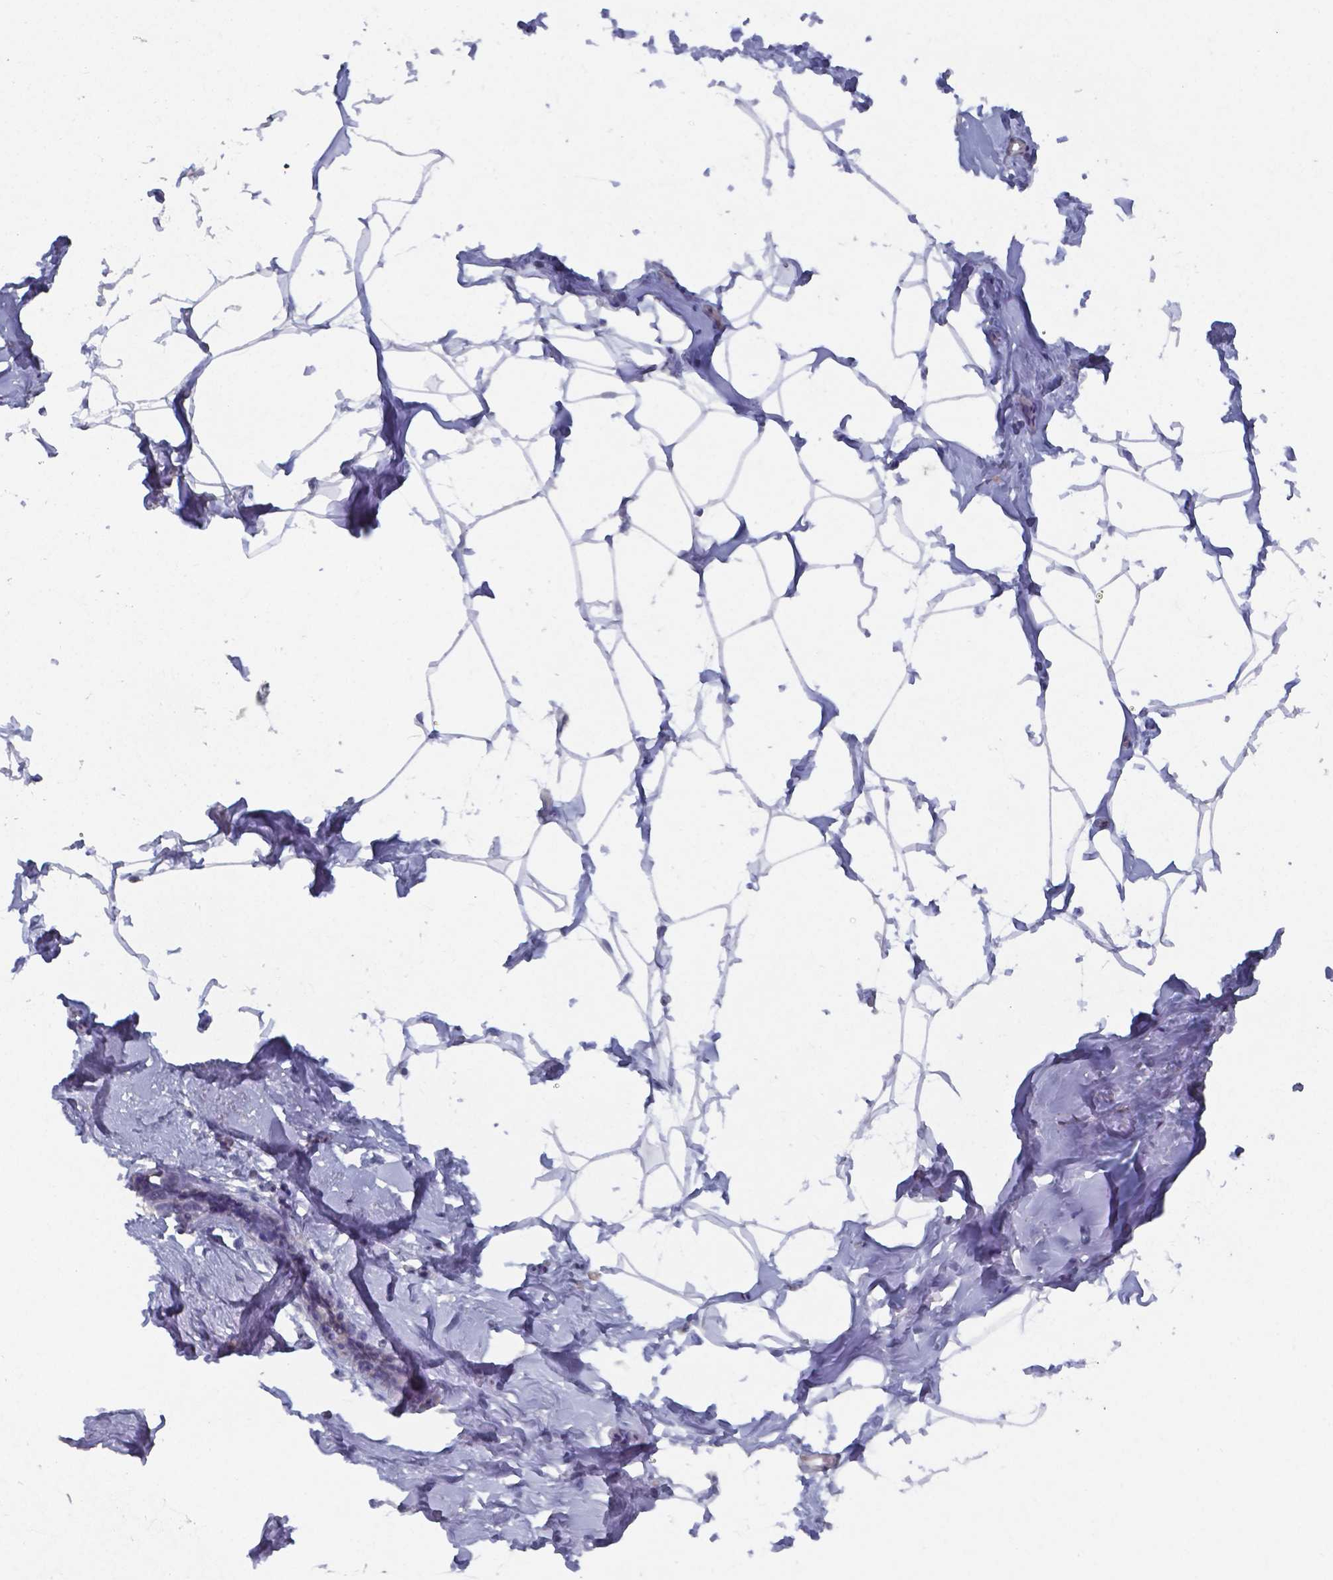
{"staining": {"intensity": "negative", "quantity": "none", "location": "none"}, "tissue": "breast", "cell_type": "Adipocytes", "image_type": "normal", "snomed": [{"axis": "morphology", "description": "Normal tissue, NOS"}, {"axis": "topography", "description": "Breast"}], "caption": "Immunohistochemistry micrograph of unremarkable human breast stained for a protein (brown), which exhibits no staining in adipocytes.", "gene": "PLA2R1", "patient": {"sex": "female", "age": 32}}